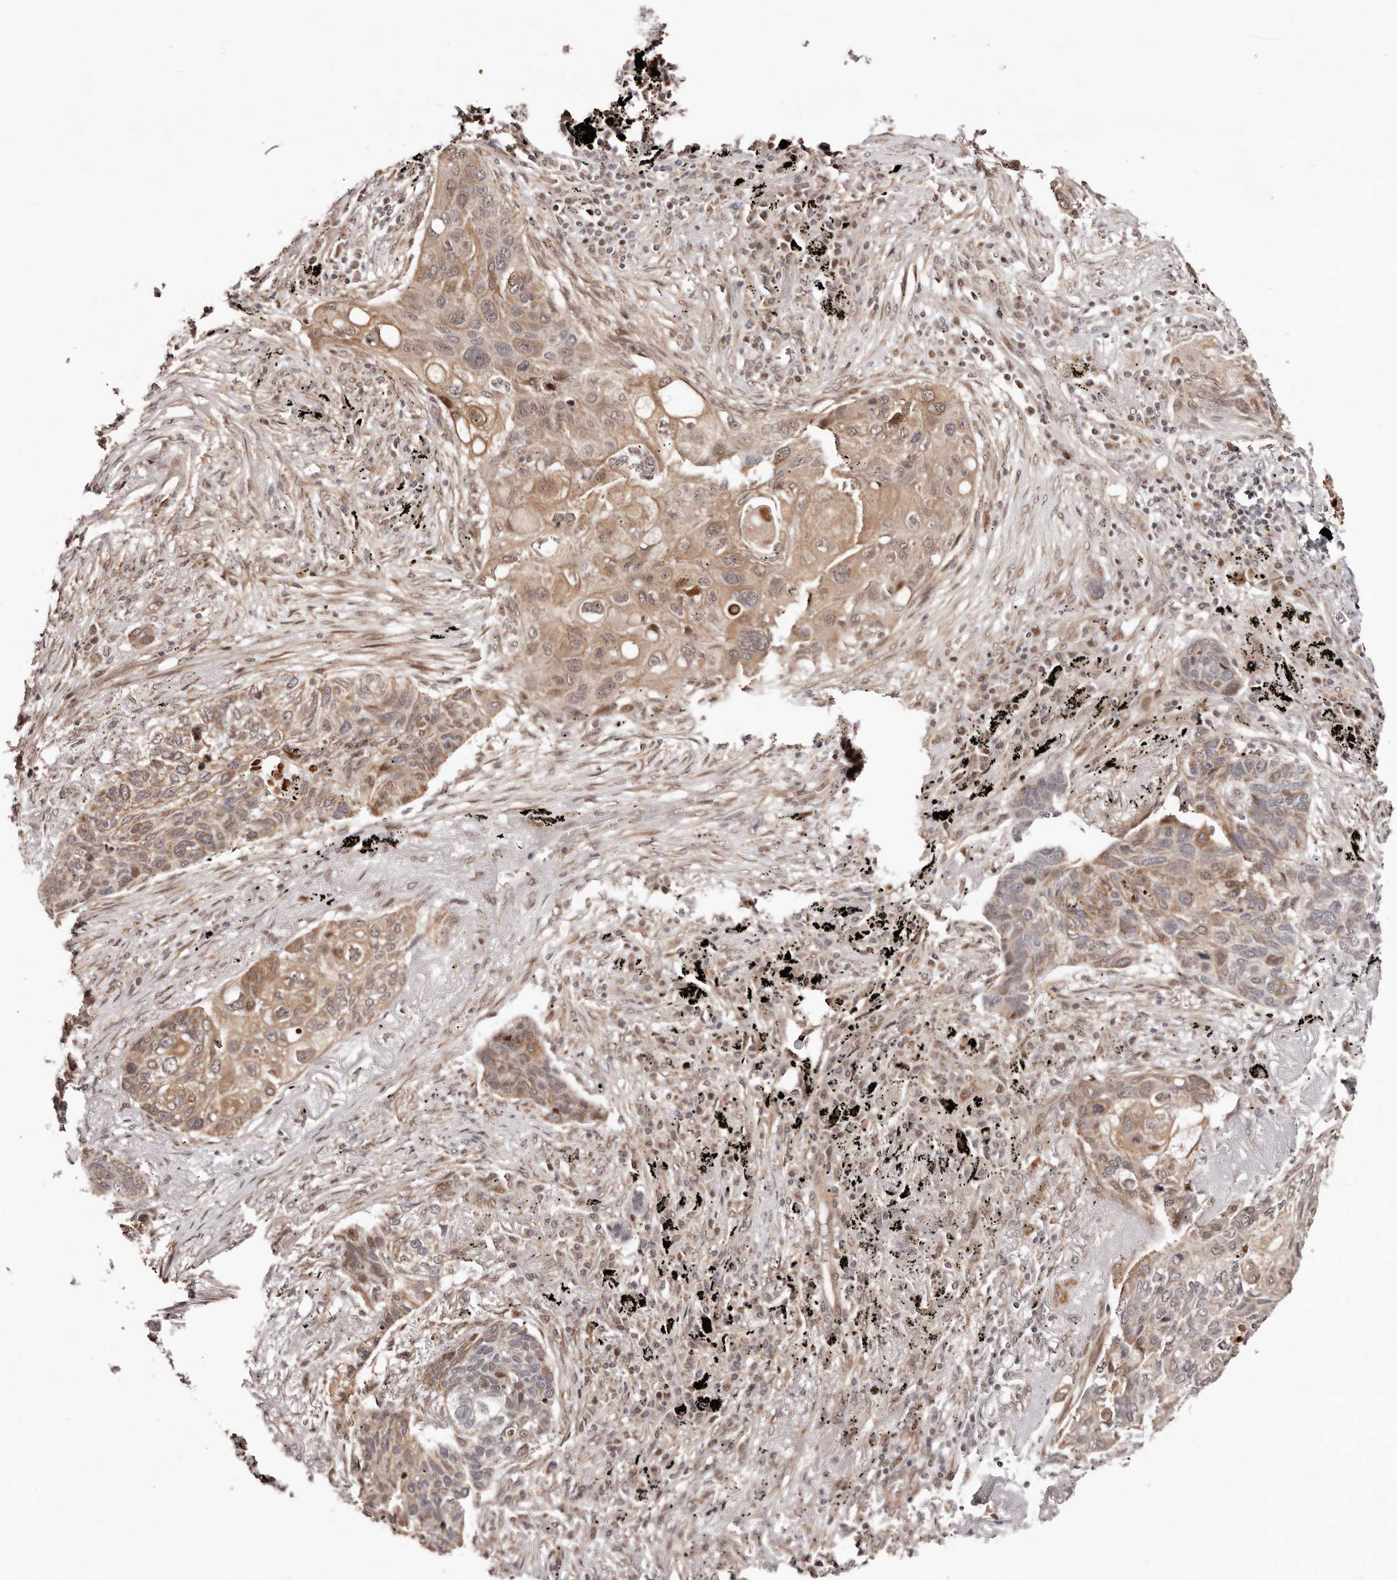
{"staining": {"intensity": "moderate", "quantity": ">75%", "location": "cytoplasmic/membranous"}, "tissue": "lung cancer", "cell_type": "Tumor cells", "image_type": "cancer", "snomed": [{"axis": "morphology", "description": "Squamous cell carcinoma, NOS"}, {"axis": "topography", "description": "Lung"}], "caption": "Lung cancer was stained to show a protein in brown. There is medium levels of moderate cytoplasmic/membranous staining in about >75% of tumor cells. (Stains: DAB (3,3'-diaminobenzidine) in brown, nuclei in blue, Microscopy: brightfield microscopy at high magnification).", "gene": "HIVEP3", "patient": {"sex": "female", "age": 63}}